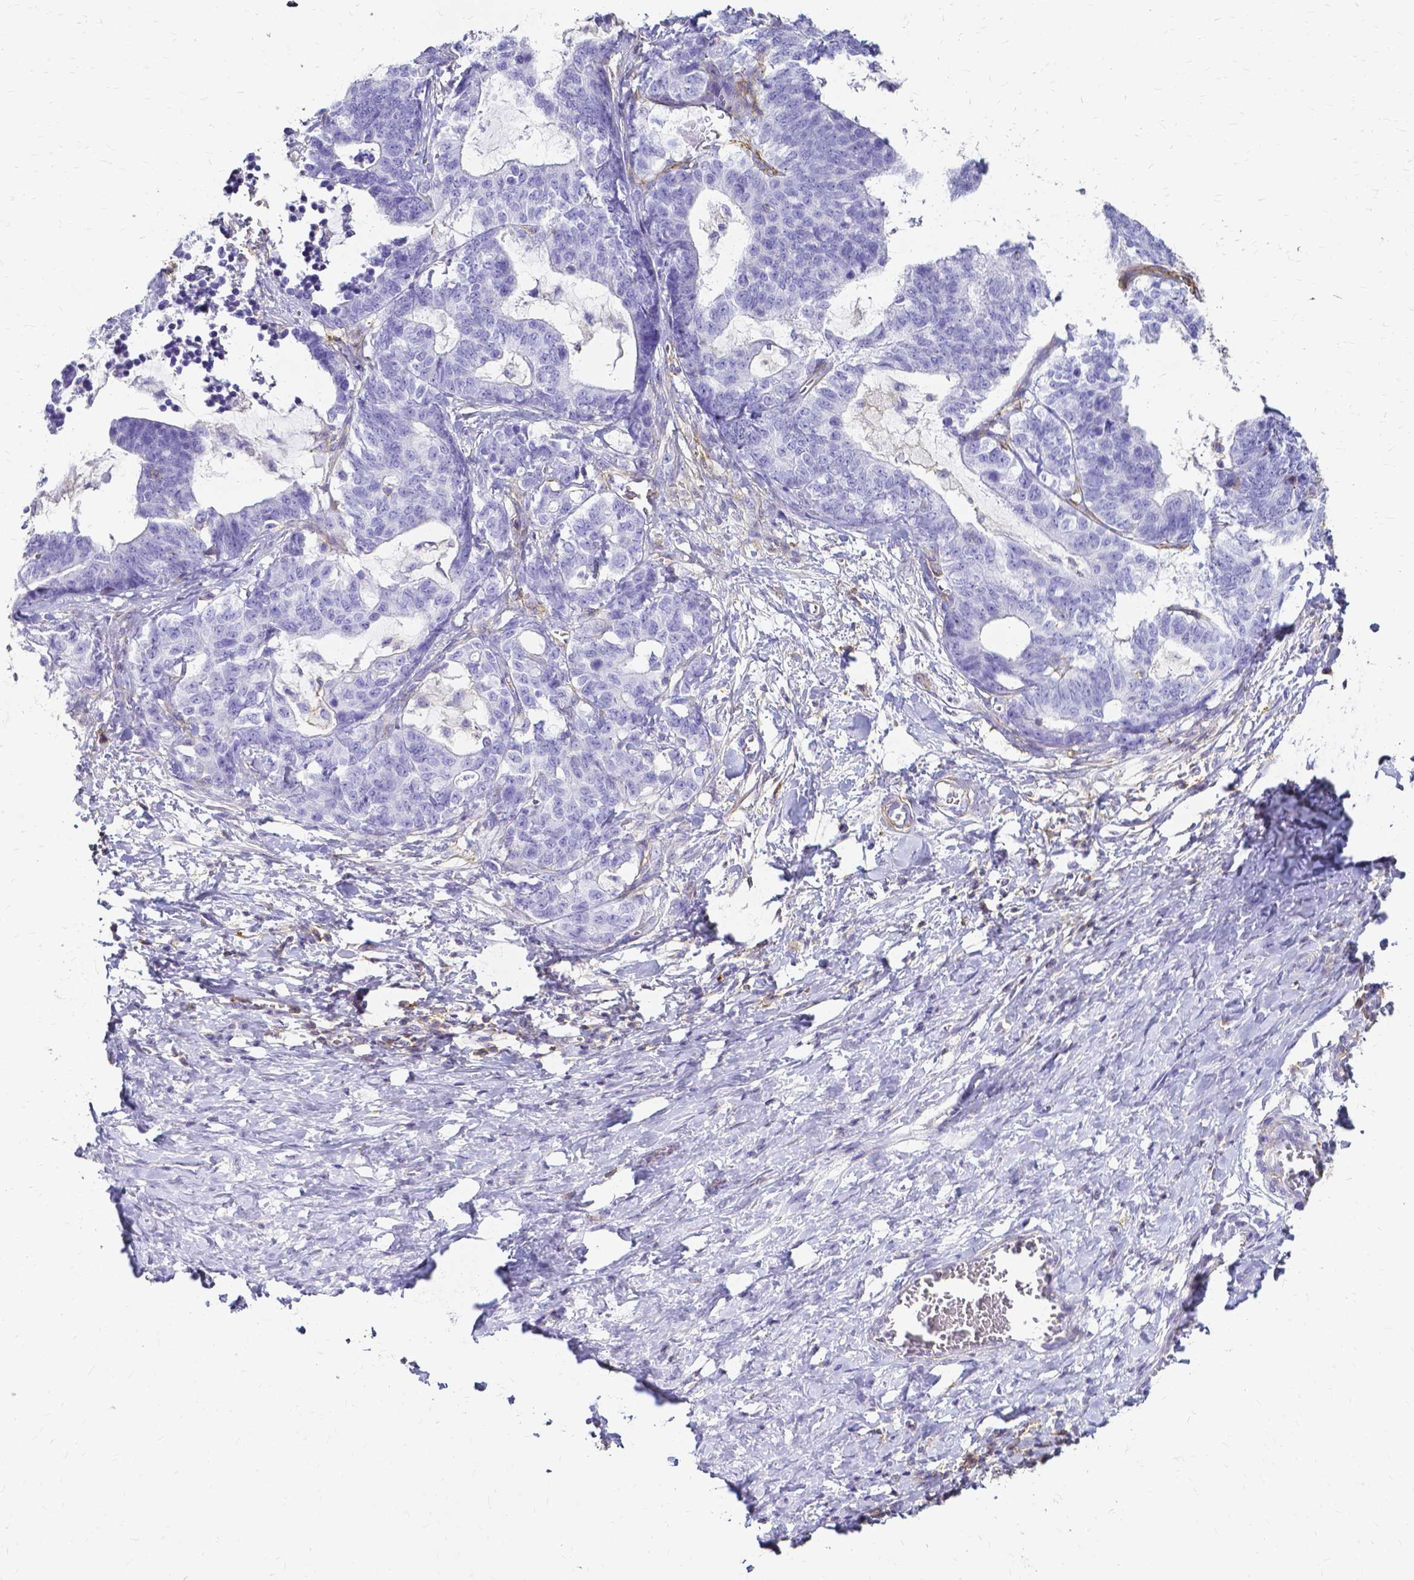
{"staining": {"intensity": "negative", "quantity": "none", "location": "none"}, "tissue": "stomach cancer", "cell_type": "Tumor cells", "image_type": "cancer", "snomed": [{"axis": "morphology", "description": "Normal tissue, NOS"}, {"axis": "morphology", "description": "Adenocarcinoma, NOS"}, {"axis": "topography", "description": "Stomach"}], "caption": "Tumor cells show no significant protein staining in stomach adenocarcinoma.", "gene": "HSPA12A", "patient": {"sex": "female", "age": 64}}